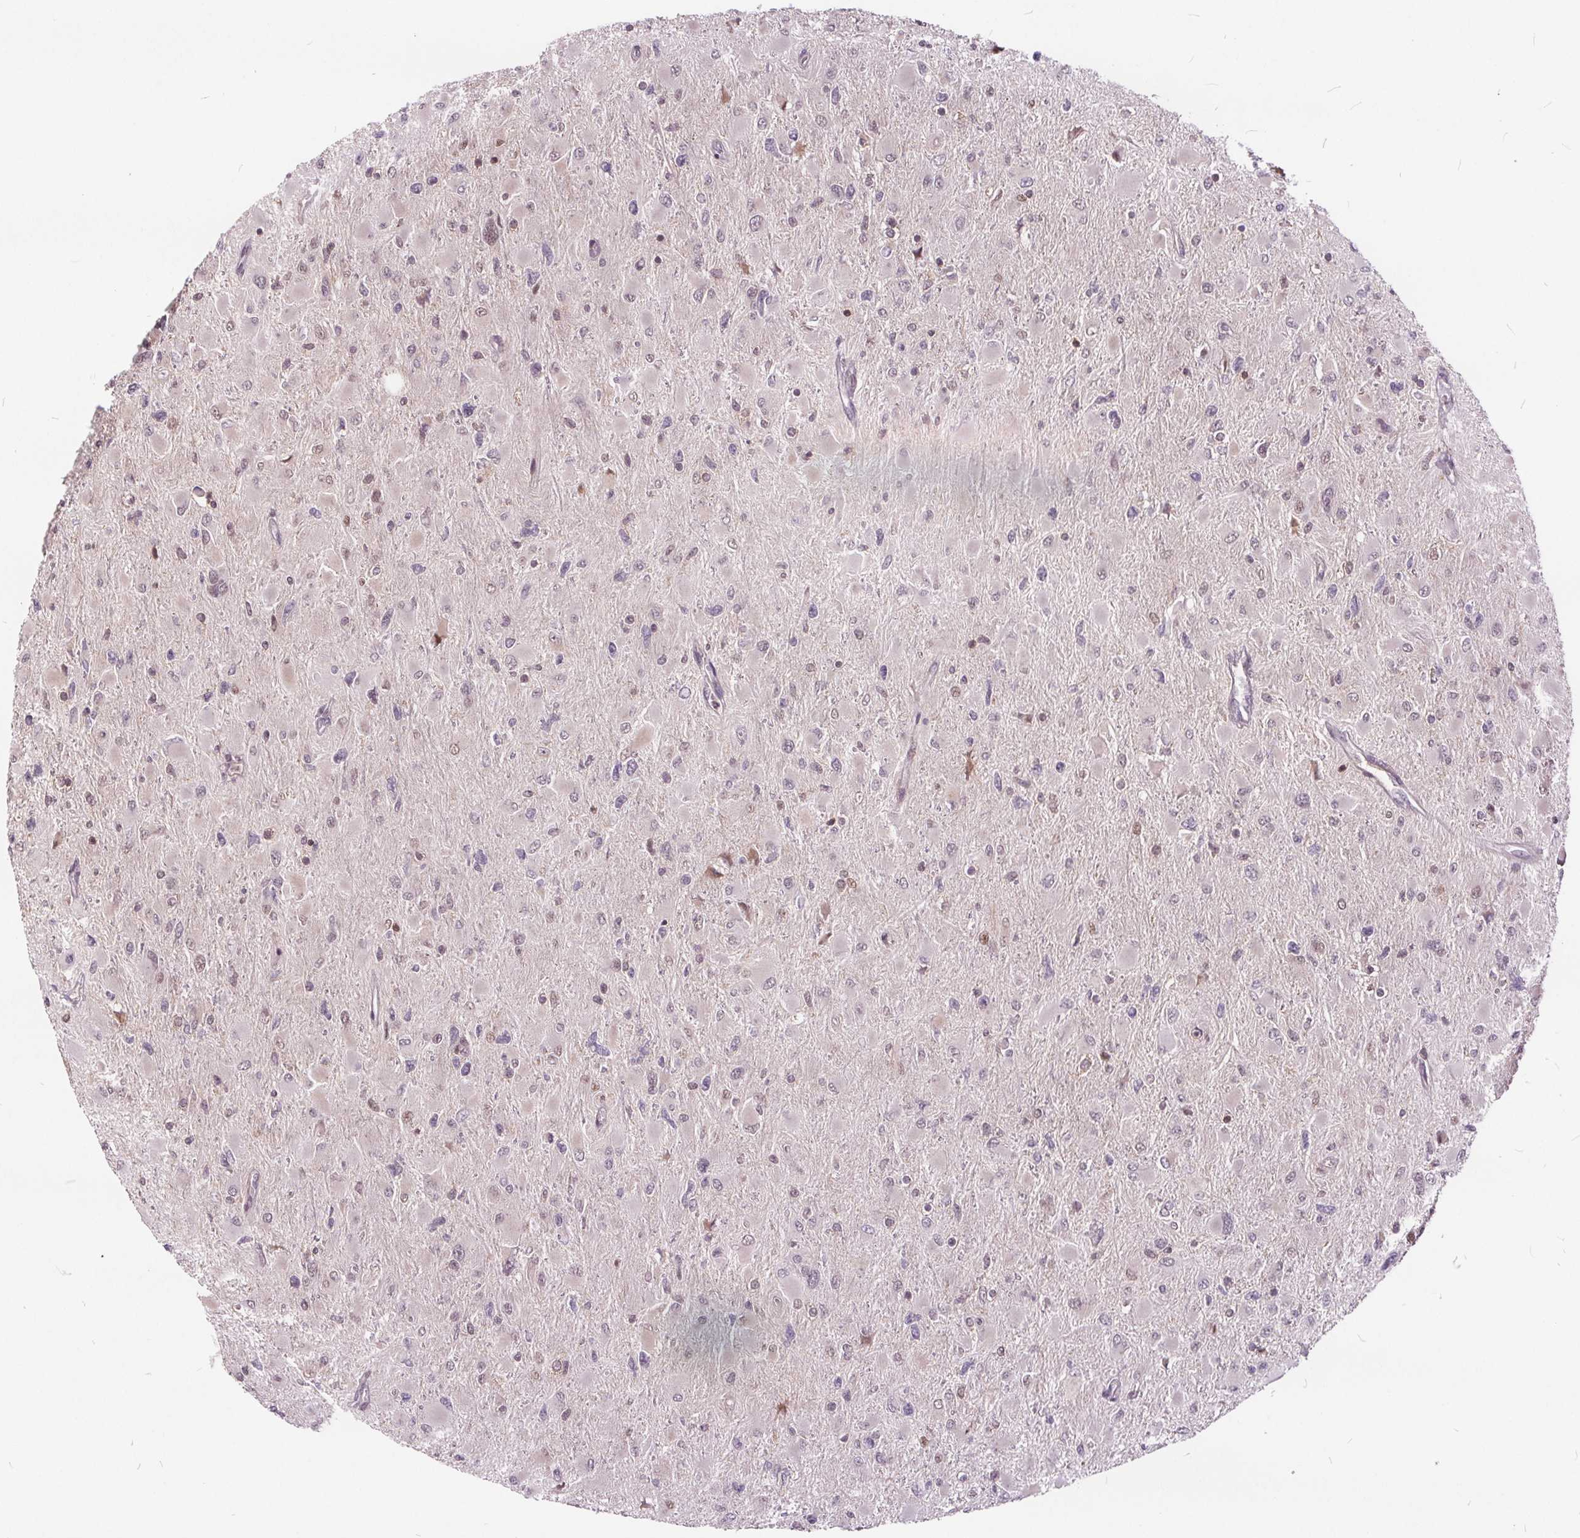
{"staining": {"intensity": "negative", "quantity": "none", "location": "none"}, "tissue": "glioma", "cell_type": "Tumor cells", "image_type": "cancer", "snomed": [{"axis": "morphology", "description": "Glioma, malignant, High grade"}, {"axis": "topography", "description": "Cerebral cortex"}], "caption": "Human glioma stained for a protein using immunohistochemistry shows no staining in tumor cells.", "gene": "HIF1AN", "patient": {"sex": "female", "age": 36}}